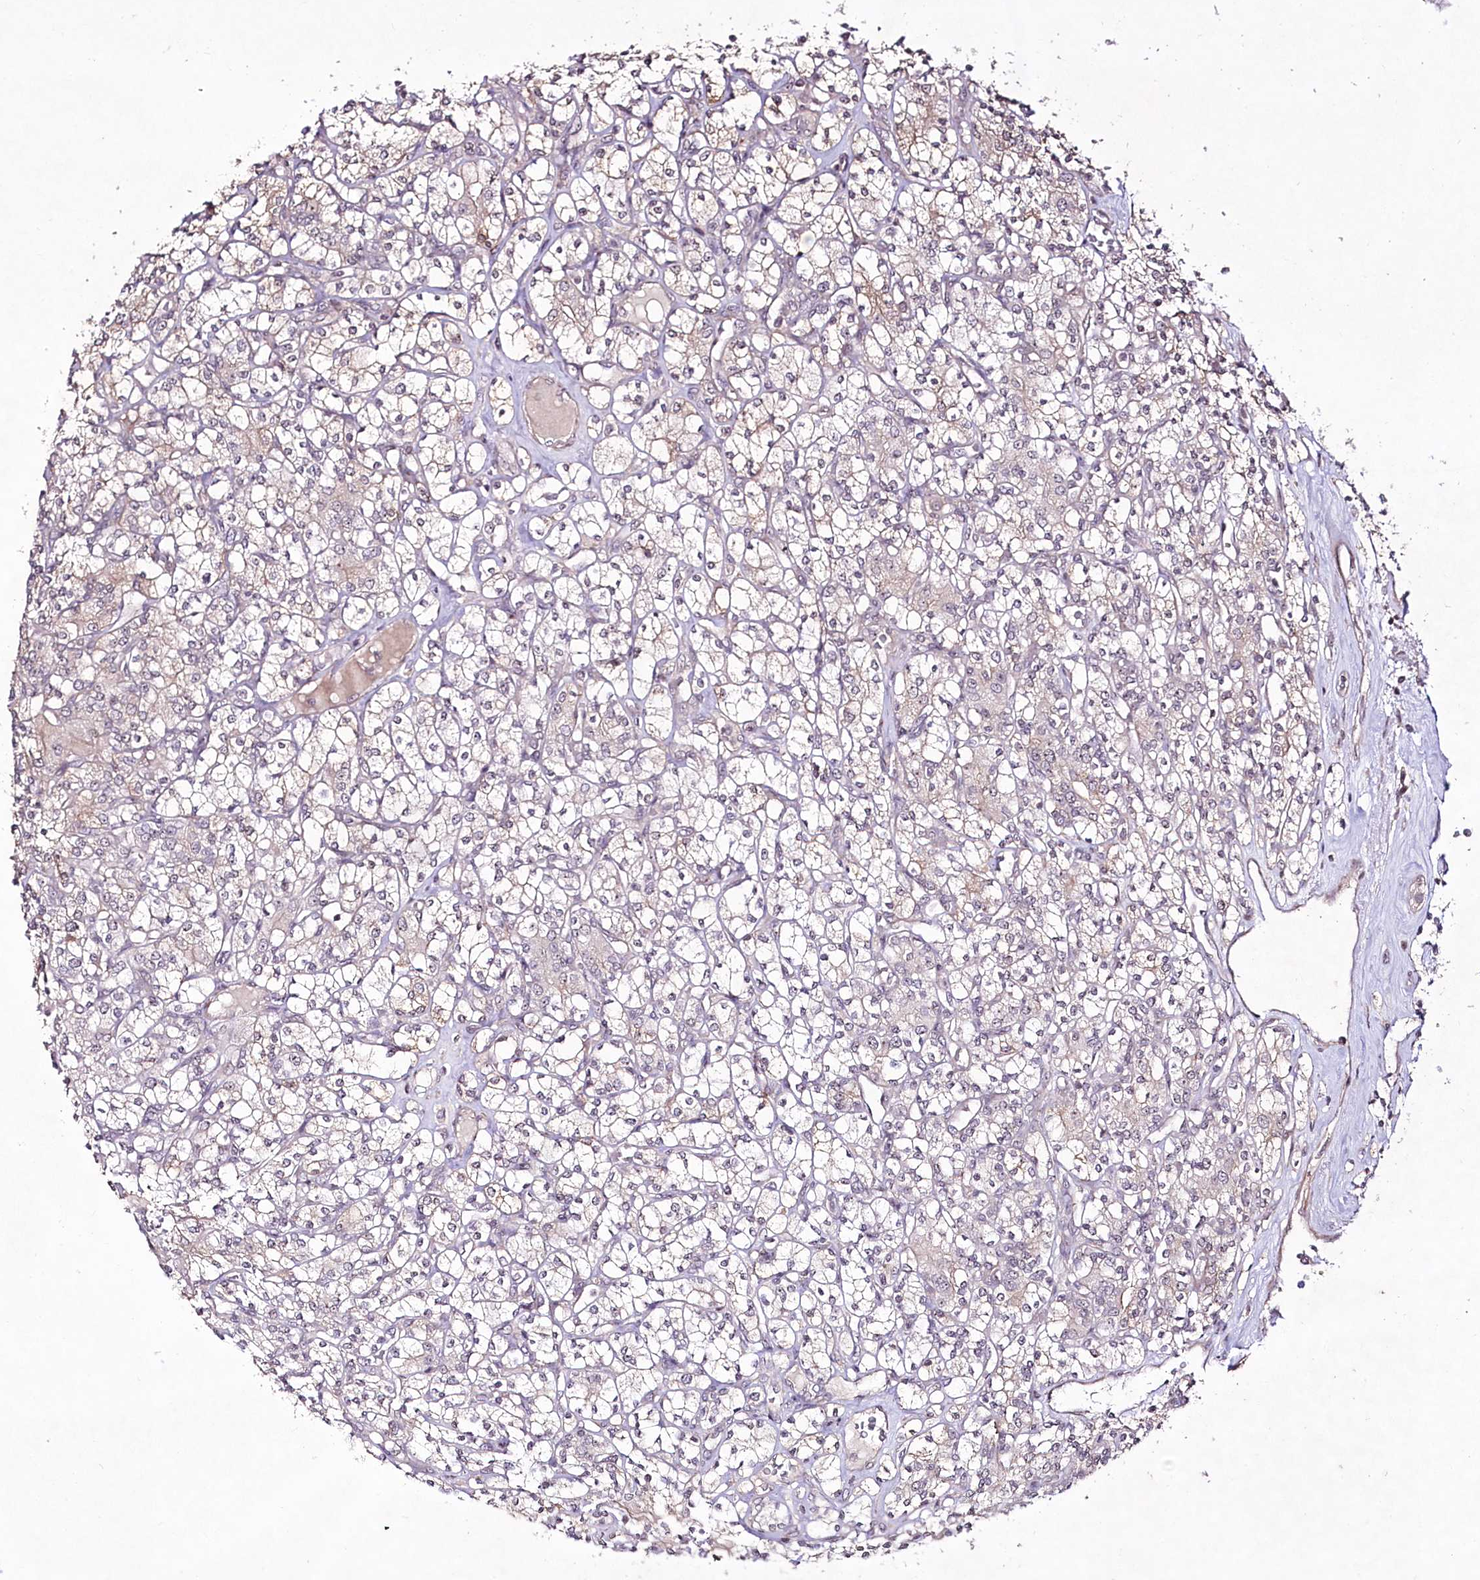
{"staining": {"intensity": "negative", "quantity": "none", "location": "none"}, "tissue": "renal cancer", "cell_type": "Tumor cells", "image_type": "cancer", "snomed": [{"axis": "morphology", "description": "Adenocarcinoma, NOS"}, {"axis": "topography", "description": "Kidney"}], "caption": "There is no significant positivity in tumor cells of adenocarcinoma (renal).", "gene": "CCDC59", "patient": {"sex": "male", "age": 77}}